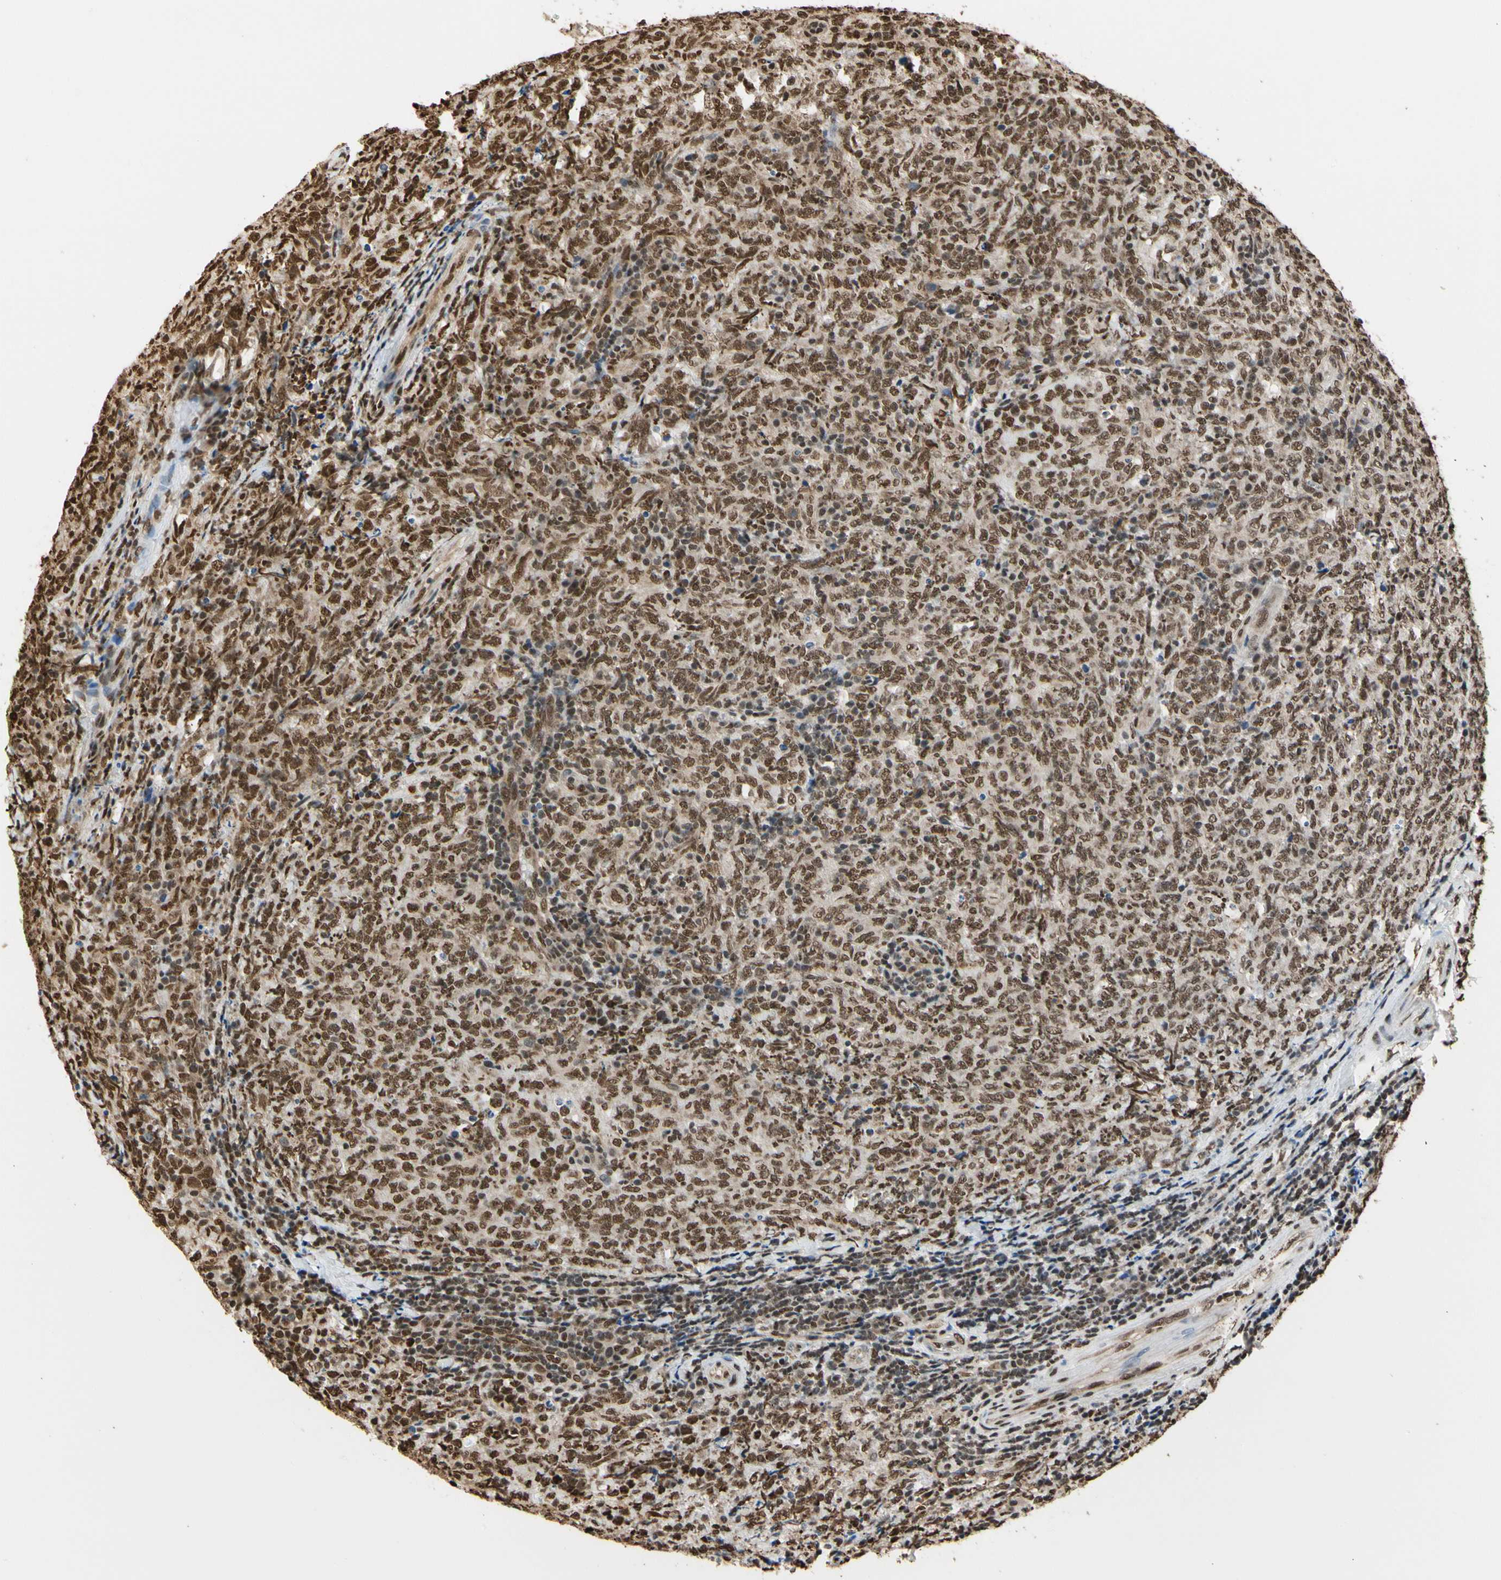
{"staining": {"intensity": "moderate", "quantity": ">75%", "location": "nuclear"}, "tissue": "lymphoma", "cell_type": "Tumor cells", "image_type": "cancer", "snomed": [{"axis": "morphology", "description": "Malignant lymphoma, non-Hodgkin's type, High grade"}, {"axis": "topography", "description": "Tonsil"}], "caption": "The histopathology image exhibits staining of lymphoma, revealing moderate nuclear protein staining (brown color) within tumor cells.", "gene": "HNRNPK", "patient": {"sex": "female", "age": 36}}